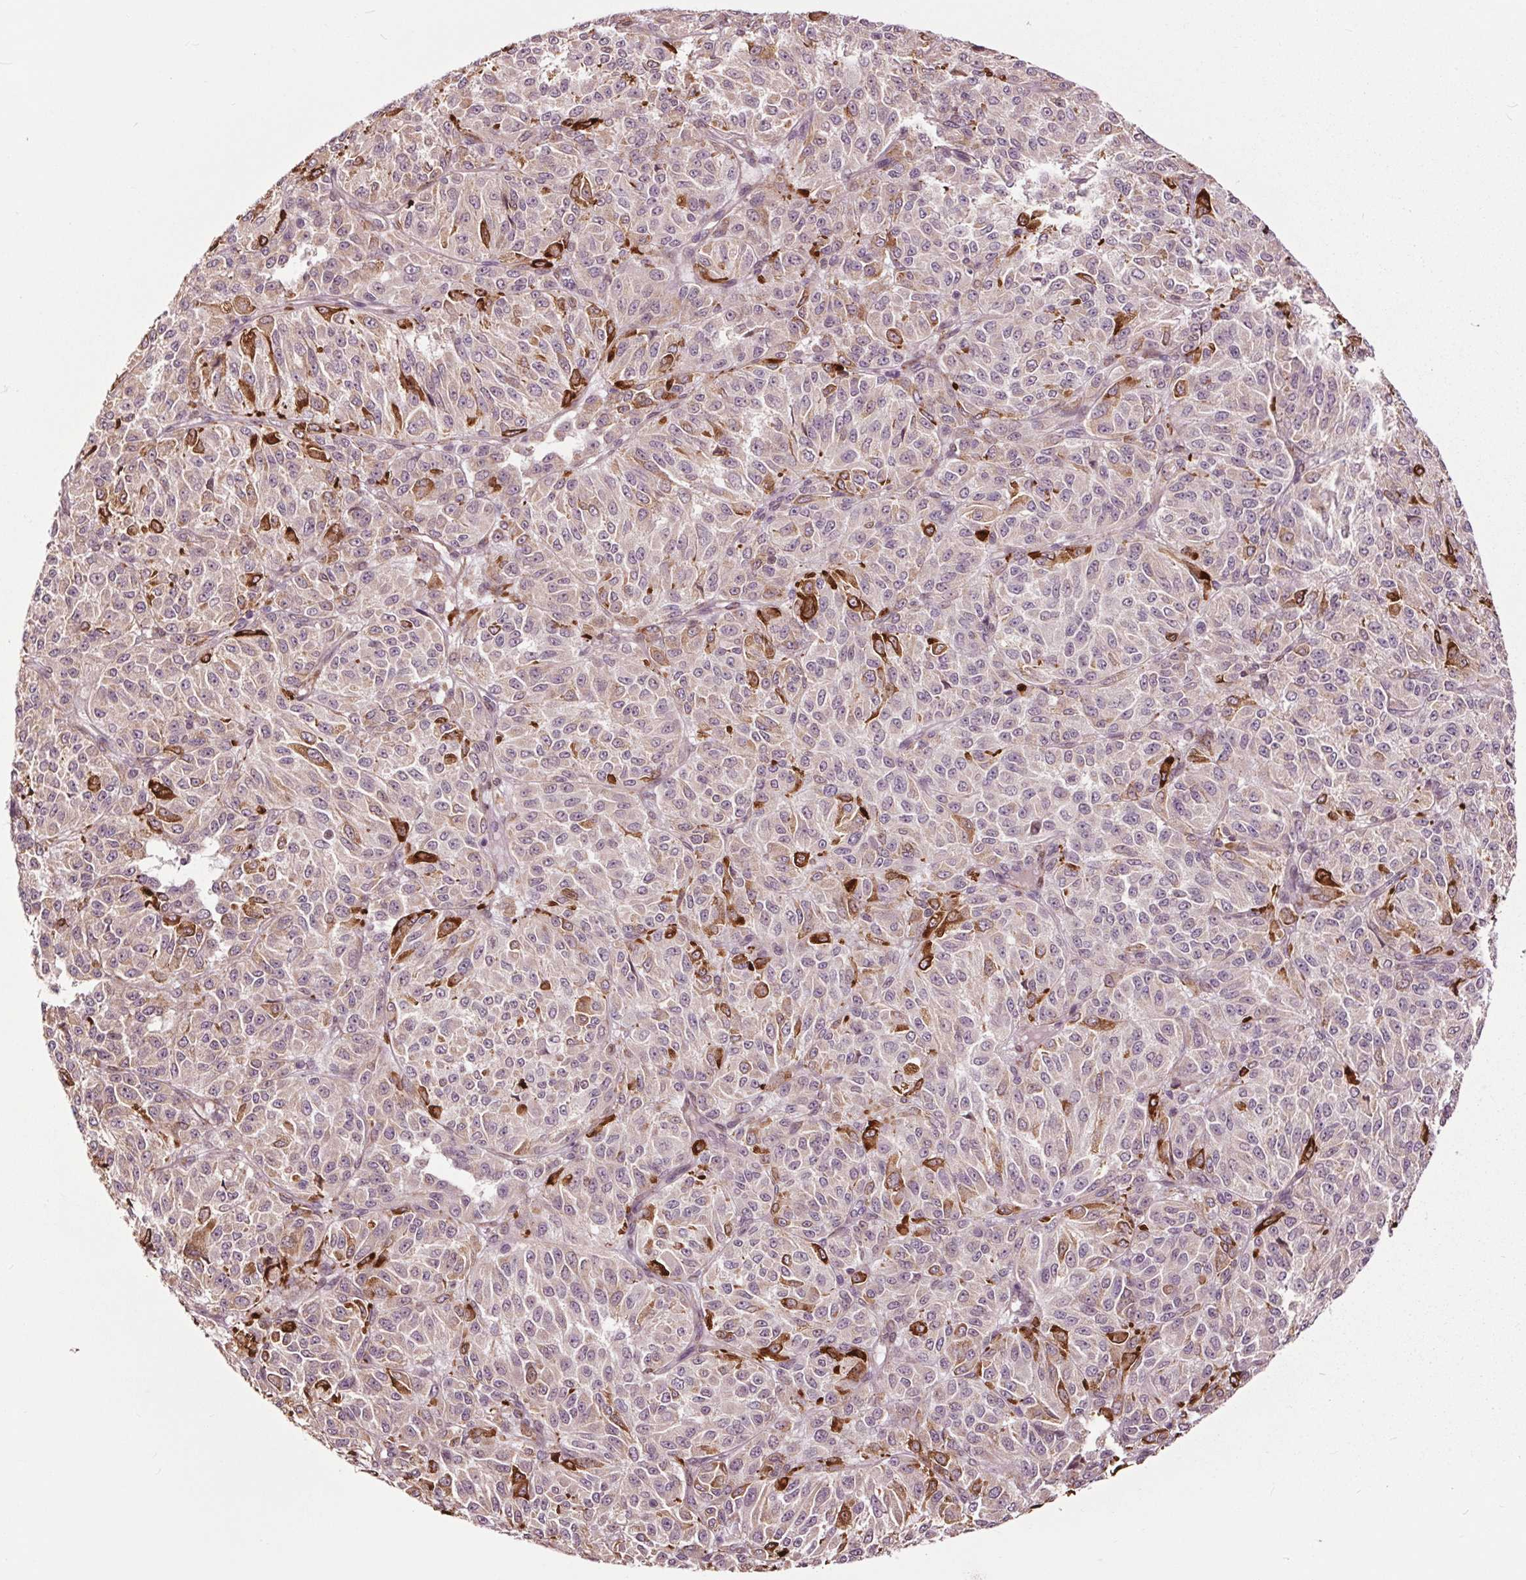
{"staining": {"intensity": "strong", "quantity": "<25%", "location": "cytoplasmic/membranous"}, "tissue": "melanoma", "cell_type": "Tumor cells", "image_type": "cancer", "snomed": [{"axis": "morphology", "description": "Malignant melanoma, Metastatic site"}, {"axis": "topography", "description": "Brain"}], "caption": "This photomicrograph exhibits IHC staining of human melanoma, with medium strong cytoplasmic/membranous expression in about <25% of tumor cells.", "gene": "HAUS5", "patient": {"sex": "female", "age": 56}}